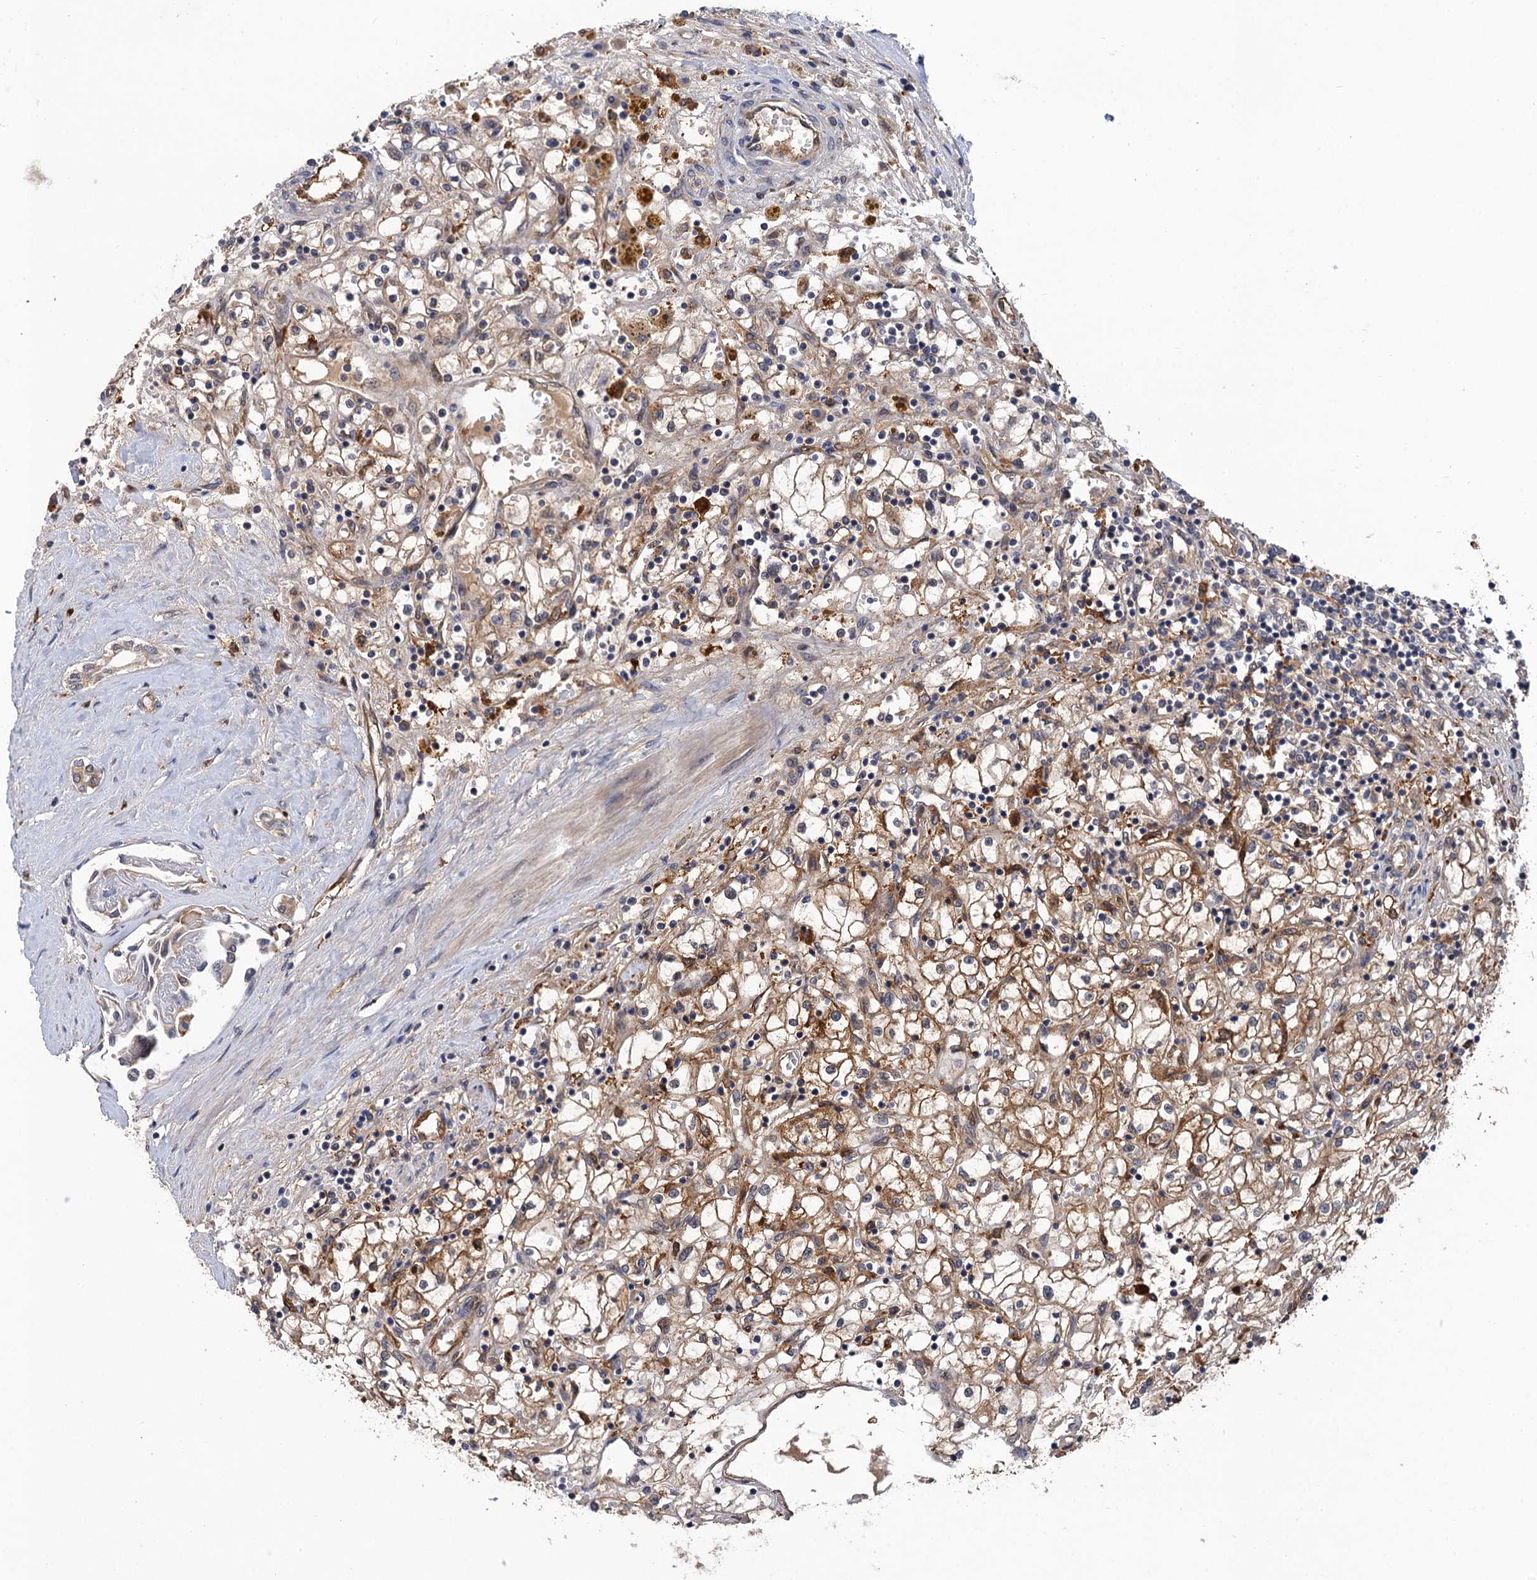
{"staining": {"intensity": "moderate", "quantity": "25%-75%", "location": "cytoplasmic/membranous"}, "tissue": "renal cancer", "cell_type": "Tumor cells", "image_type": "cancer", "snomed": [{"axis": "morphology", "description": "Adenocarcinoma, NOS"}, {"axis": "topography", "description": "Kidney"}], "caption": "IHC (DAB (3,3'-diaminobenzidine)) staining of adenocarcinoma (renal) demonstrates moderate cytoplasmic/membranous protein staining in approximately 25%-75% of tumor cells.", "gene": "NEK8", "patient": {"sex": "male", "age": 56}}